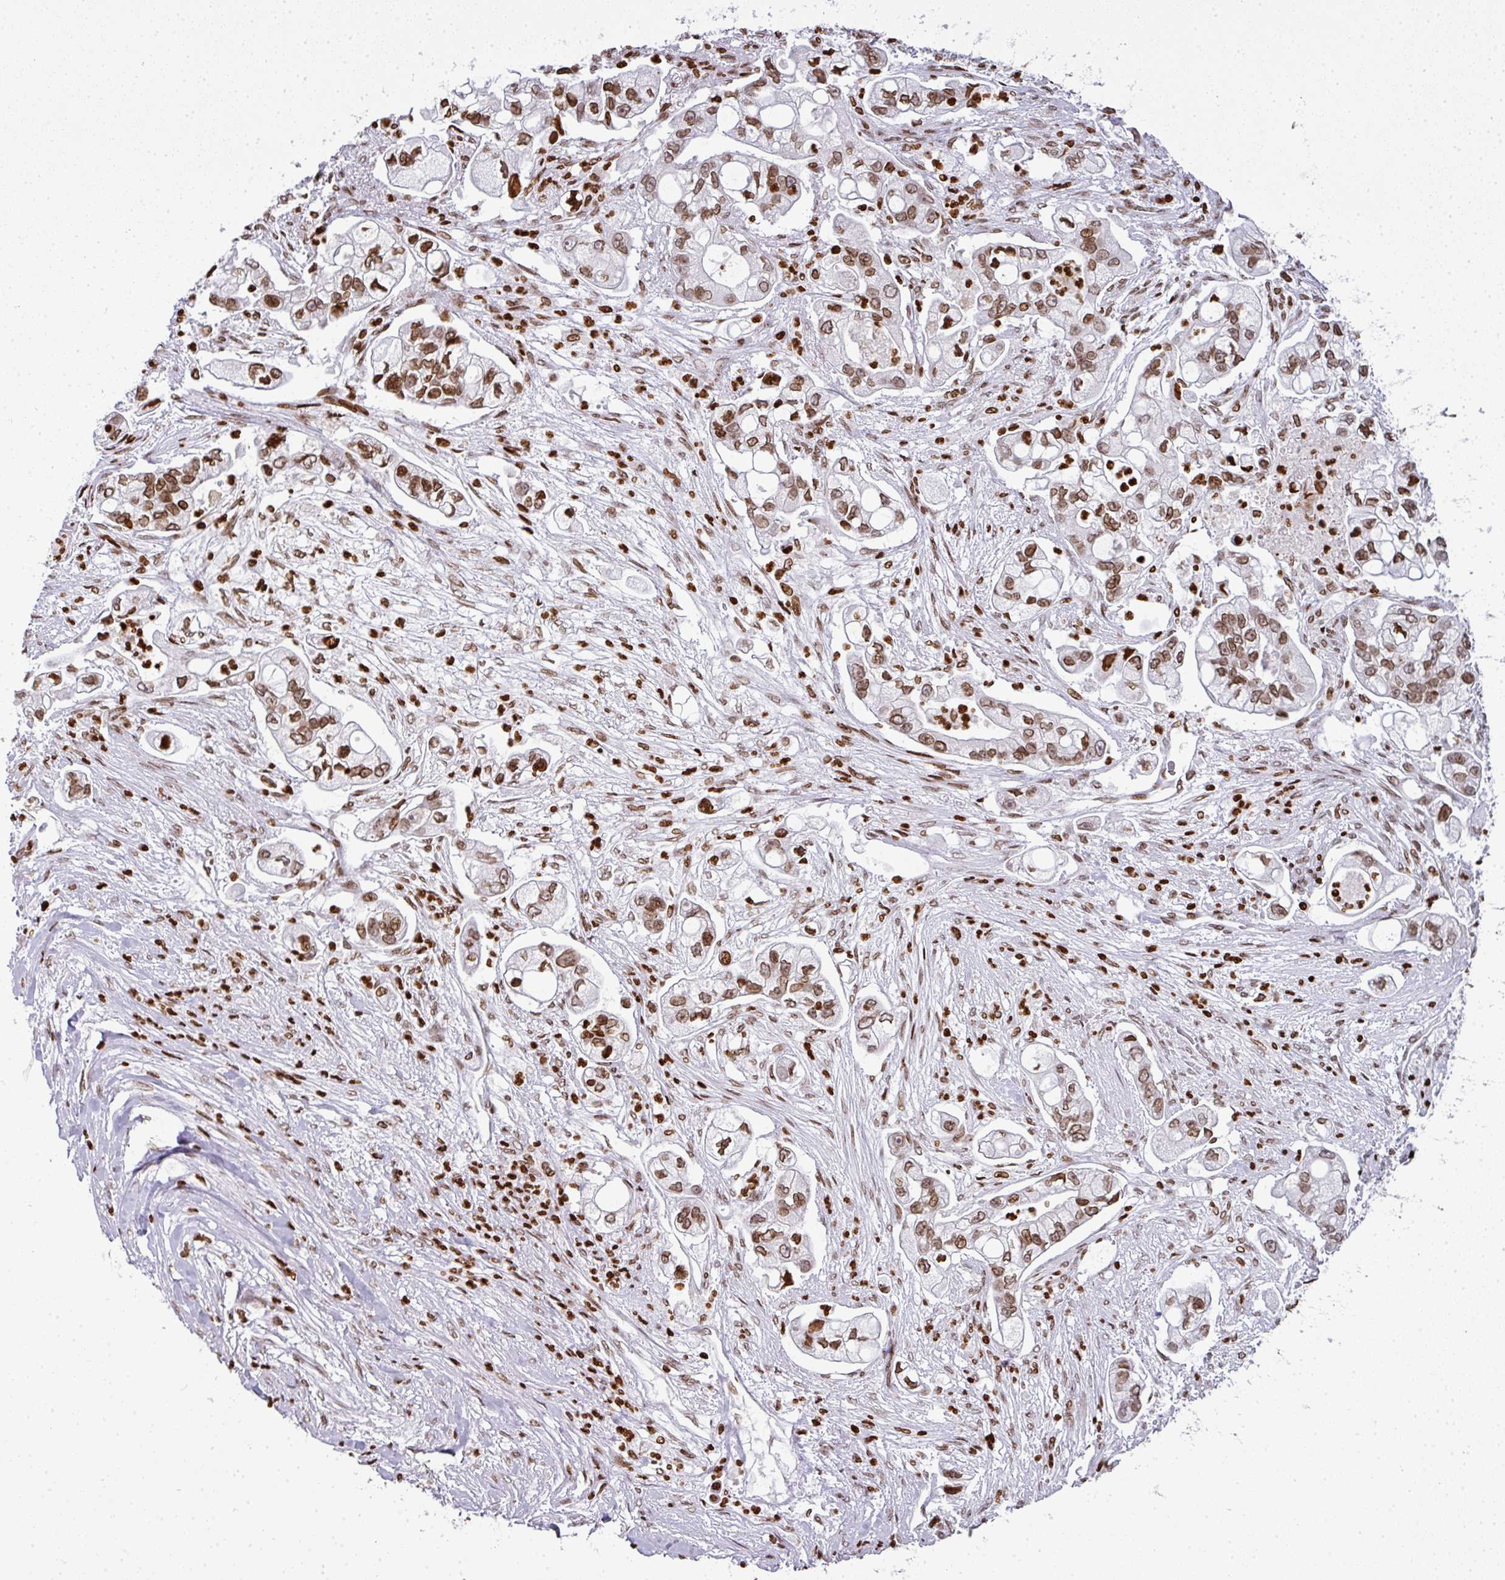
{"staining": {"intensity": "moderate", "quantity": ">75%", "location": "nuclear"}, "tissue": "pancreatic cancer", "cell_type": "Tumor cells", "image_type": "cancer", "snomed": [{"axis": "morphology", "description": "Adenocarcinoma, NOS"}, {"axis": "topography", "description": "Pancreas"}], "caption": "Protein expression analysis of pancreatic cancer demonstrates moderate nuclear positivity in approximately >75% of tumor cells.", "gene": "RASL11A", "patient": {"sex": "female", "age": 69}}